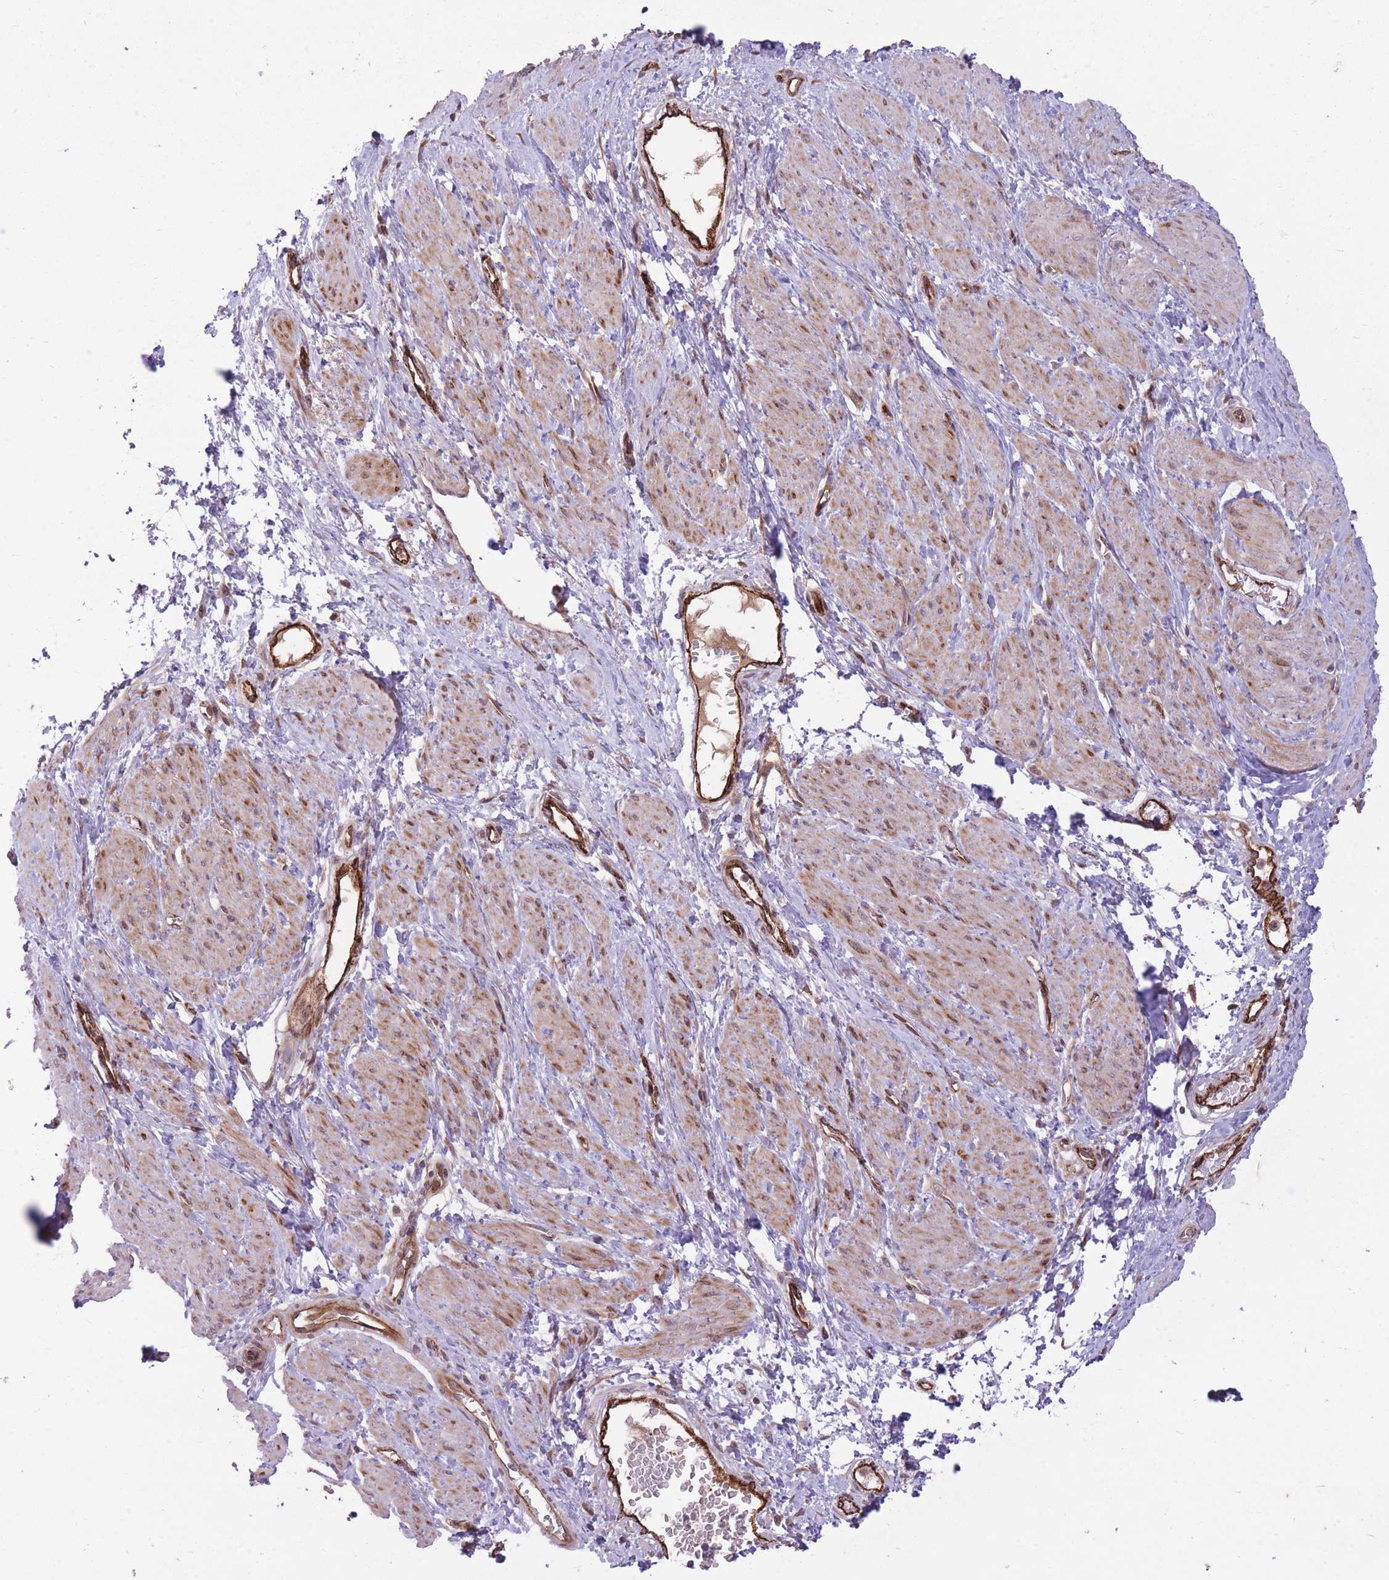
{"staining": {"intensity": "moderate", "quantity": ">75%", "location": "cytoplasmic/membranous"}, "tissue": "smooth muscle", "cell_type": "Smooth muscle cells", "image_type": "normal", "snomed": [{"axis": "morphology", "description": "Normal tissue, NOS"}, {"axis": "topography", "description": "Smooth muscle"}, {"axis": "topography", "description": "Uterus"}], "caption": "IHC staining of normal smooth muscle, which reveals medium levels of moderate cytoplasmic/membranous expression in approximately >75% of smooth muscle cells indicating moderate cytoplasmic/membranous protein positivity. The staining was performed using DAB (brown) for protein detection and nuclei were counterstained in hematoxylin (blue).", "gene": "CISH", "patient": {"sex": "female", "age": 39}}